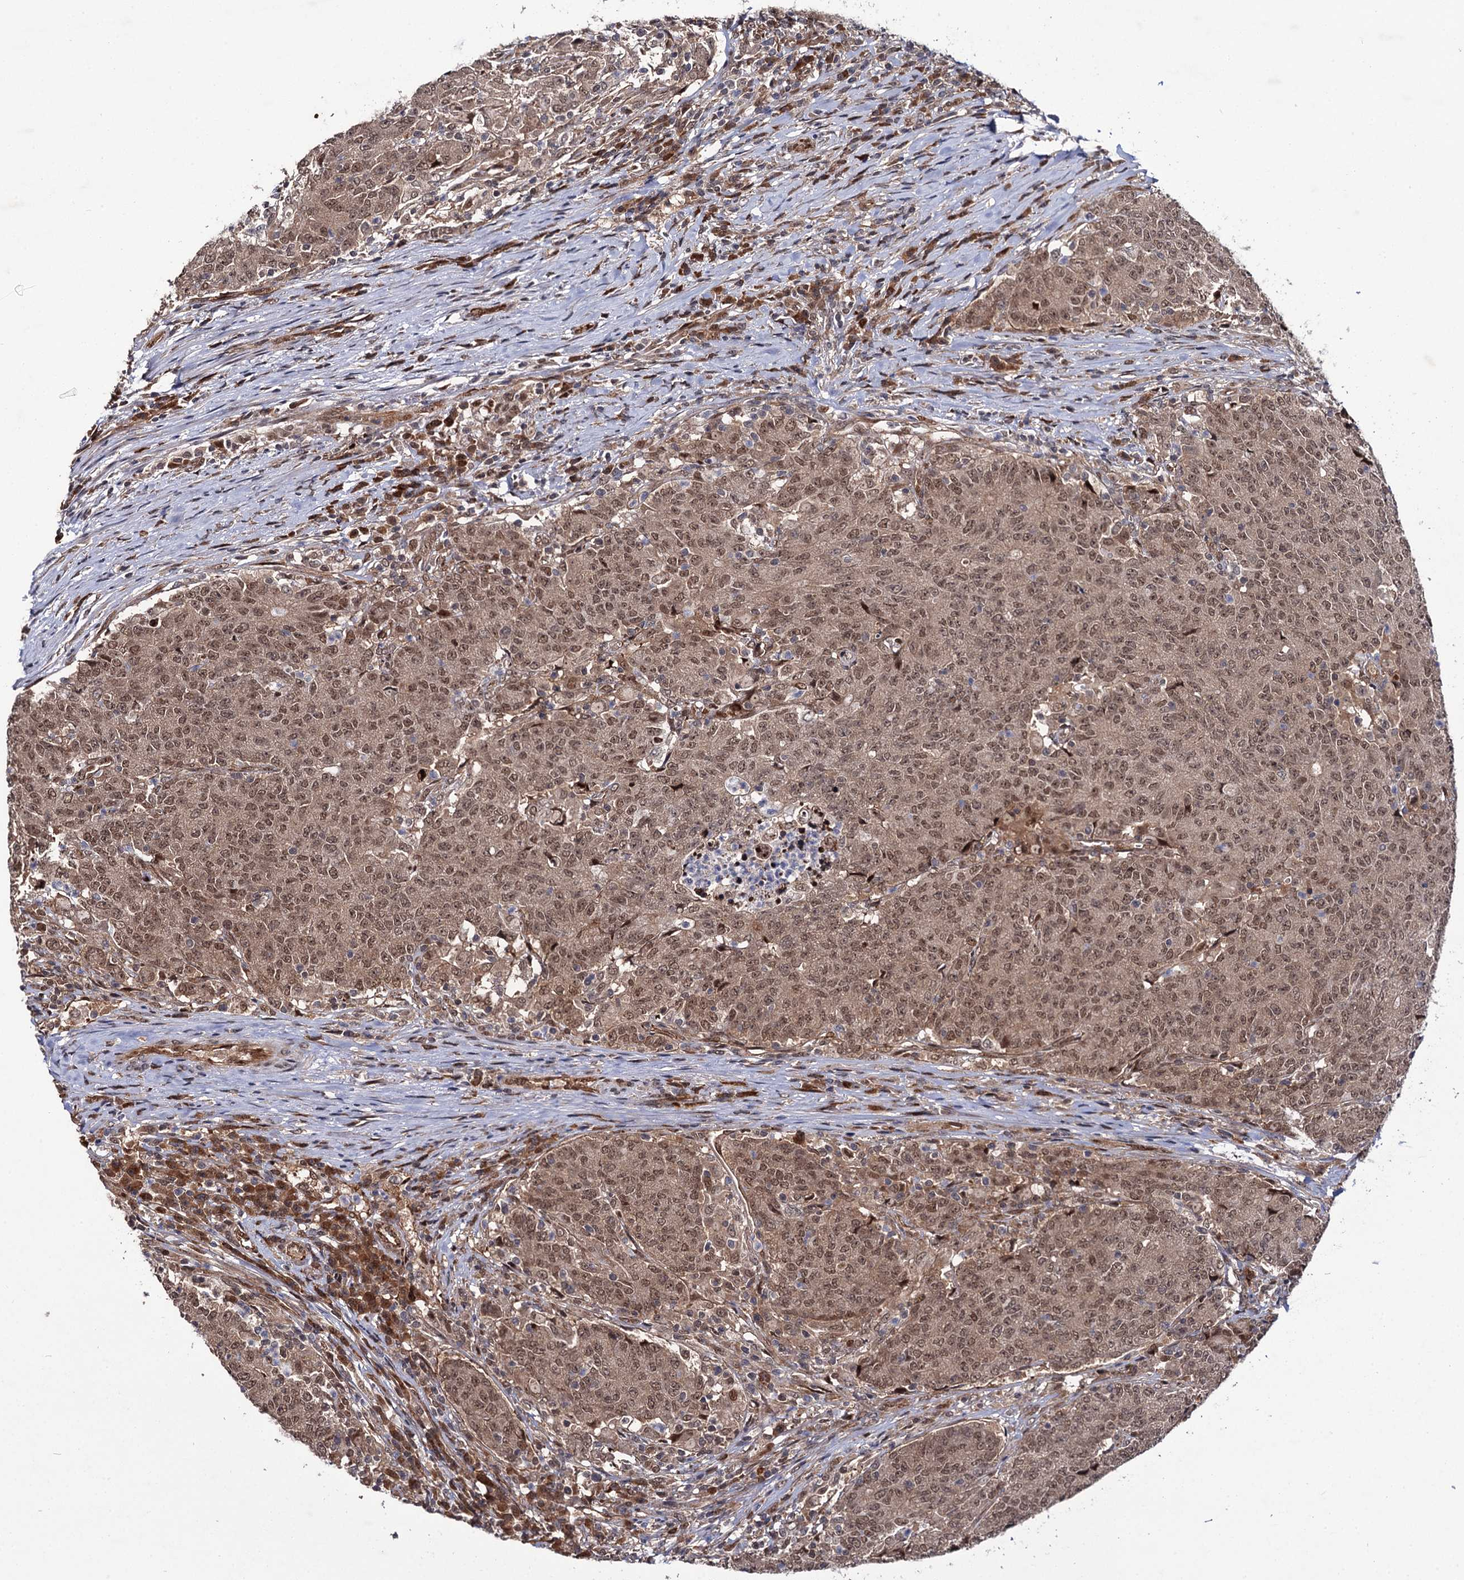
{"staining": {"intensity": "moderate", "quantity": ">75%", "location": "cytoplasmic/membranous,nuclear"}, "tissue": "colorectal cancer", "cell_type": "Tumor cells", "image_type": "cancer", "snomed": [{"axis": "morphology", "description": "Adenocarcinoma, NOS"}, {"axis": "topography", "description": "Colon"}], "caption": "Colorectal cancer (adenocarcinoma) was stained to show a protein in brown. There is medium levels of moderate cytoplasmic/membranous and nuclear positivity in about >75% of tumor cells.", "gene": "CDC23", "patient": {"sex": "female", "age": 75}}